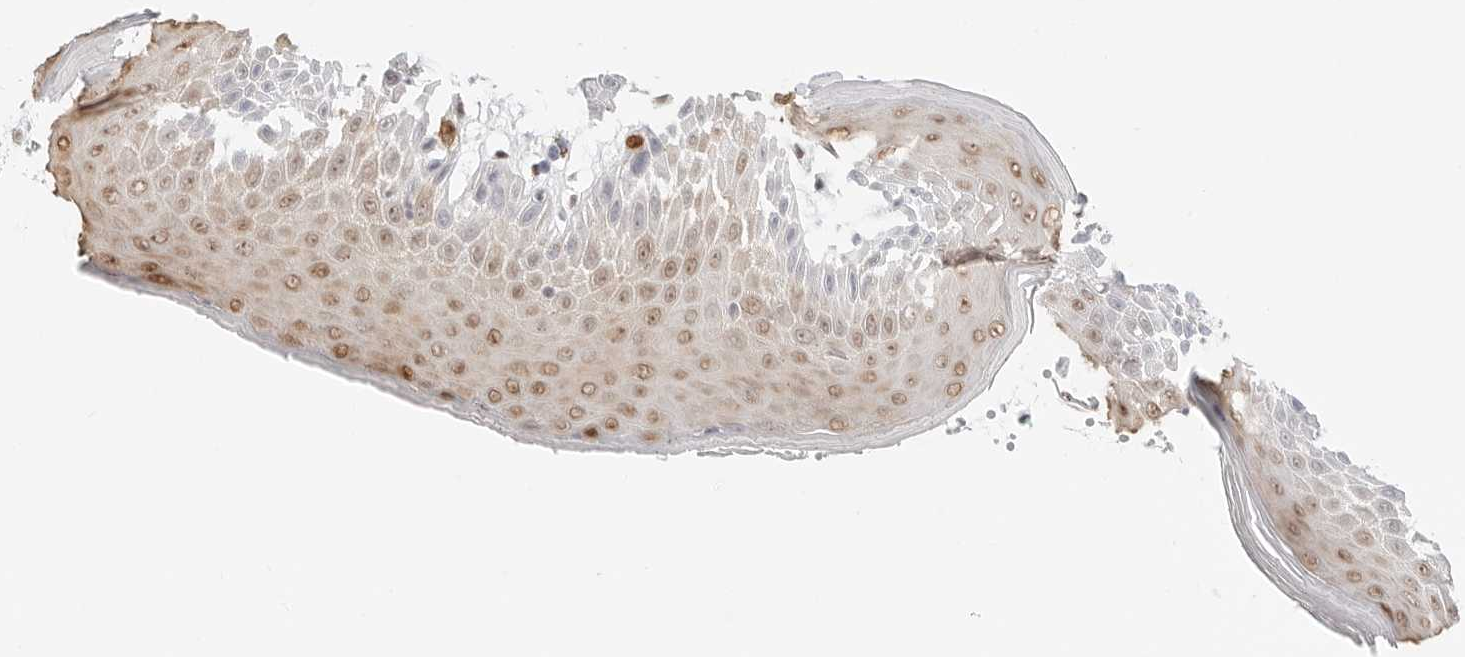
{"staining": {"intensity": "moderate", "quantity": "25%-75%", "location": "cytoplasmic/membranous,nuclear"}, "tissue": "skin", "cell_type": "Epidermal cells", "image_type": "normal", "snomed": [{"axis": "morphology", "description": "Normal tissue, NOS"}, {"axis": "topography", "description": "Anal"}], "caption": "This photomicrograph exhibits normal skin stained with immunohistochemistry (IHC) to label a protein in brown. The cytoplasmic/membranous,nuclear of epidermal cells show moderate positivity for the protein. Nuclei are counter-stained blue.", "gene": "SPIDR", "patient": {"sex": "male", "age": 74}}